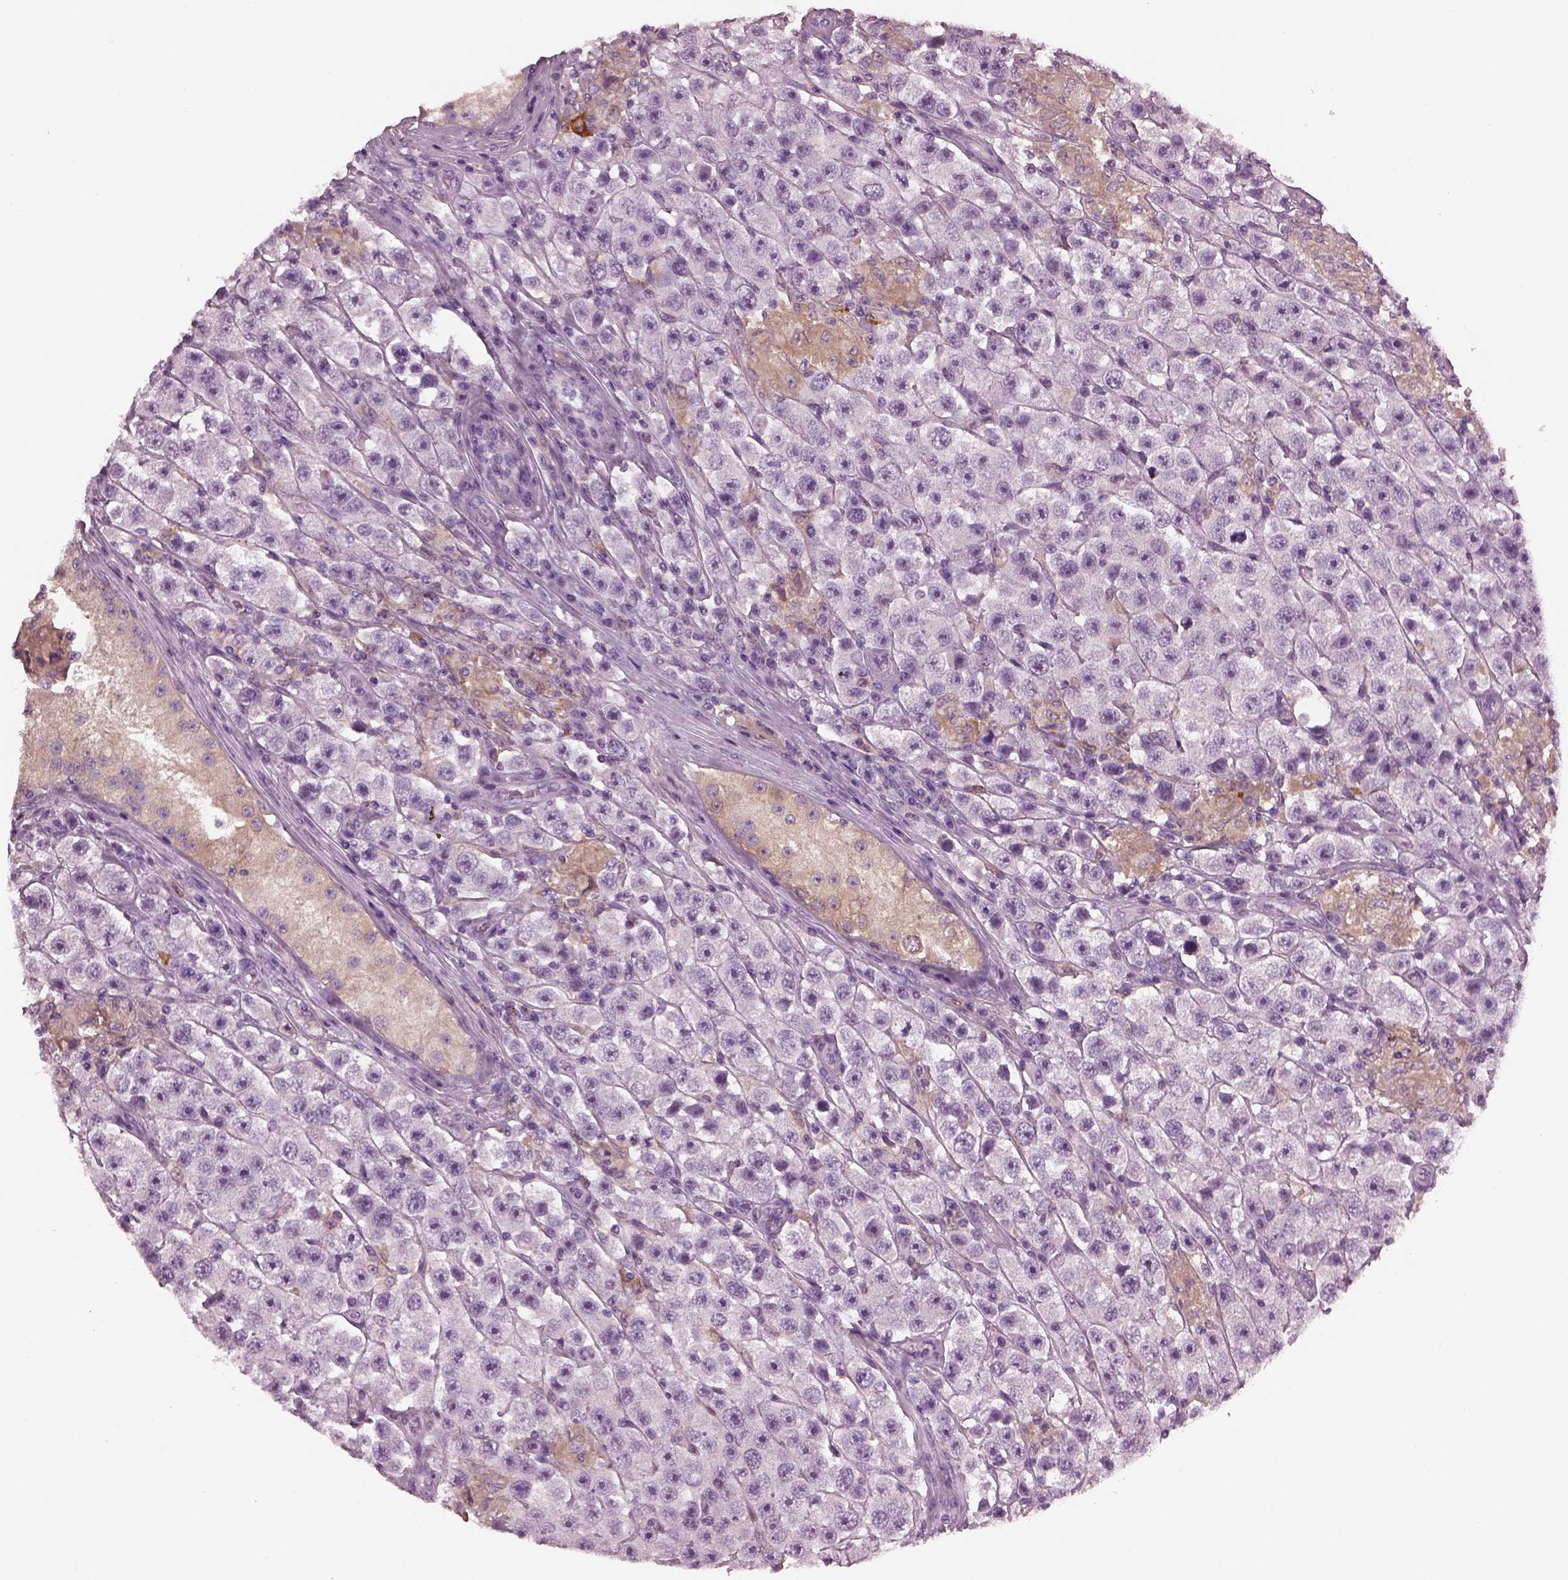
{"staining": {"intensity": "negative", "quantity": "none", "location": "none"}, "tissue": "testis cancer", "cell_type": "Tumor cells", "image_type": "cancer", "snomed": [{"axis": "morphology", "description": "Seminoma, NOS"}, {"axis": "topography", "description": "Testis"}], "caption": "DAB (3,3'-diaminobenzidine) immunohistochemical staining of human testis cancer shows no significant expression in tumor cells.", "gene": "SHTN1", "patient": {"sex": "male", "age": 45}}